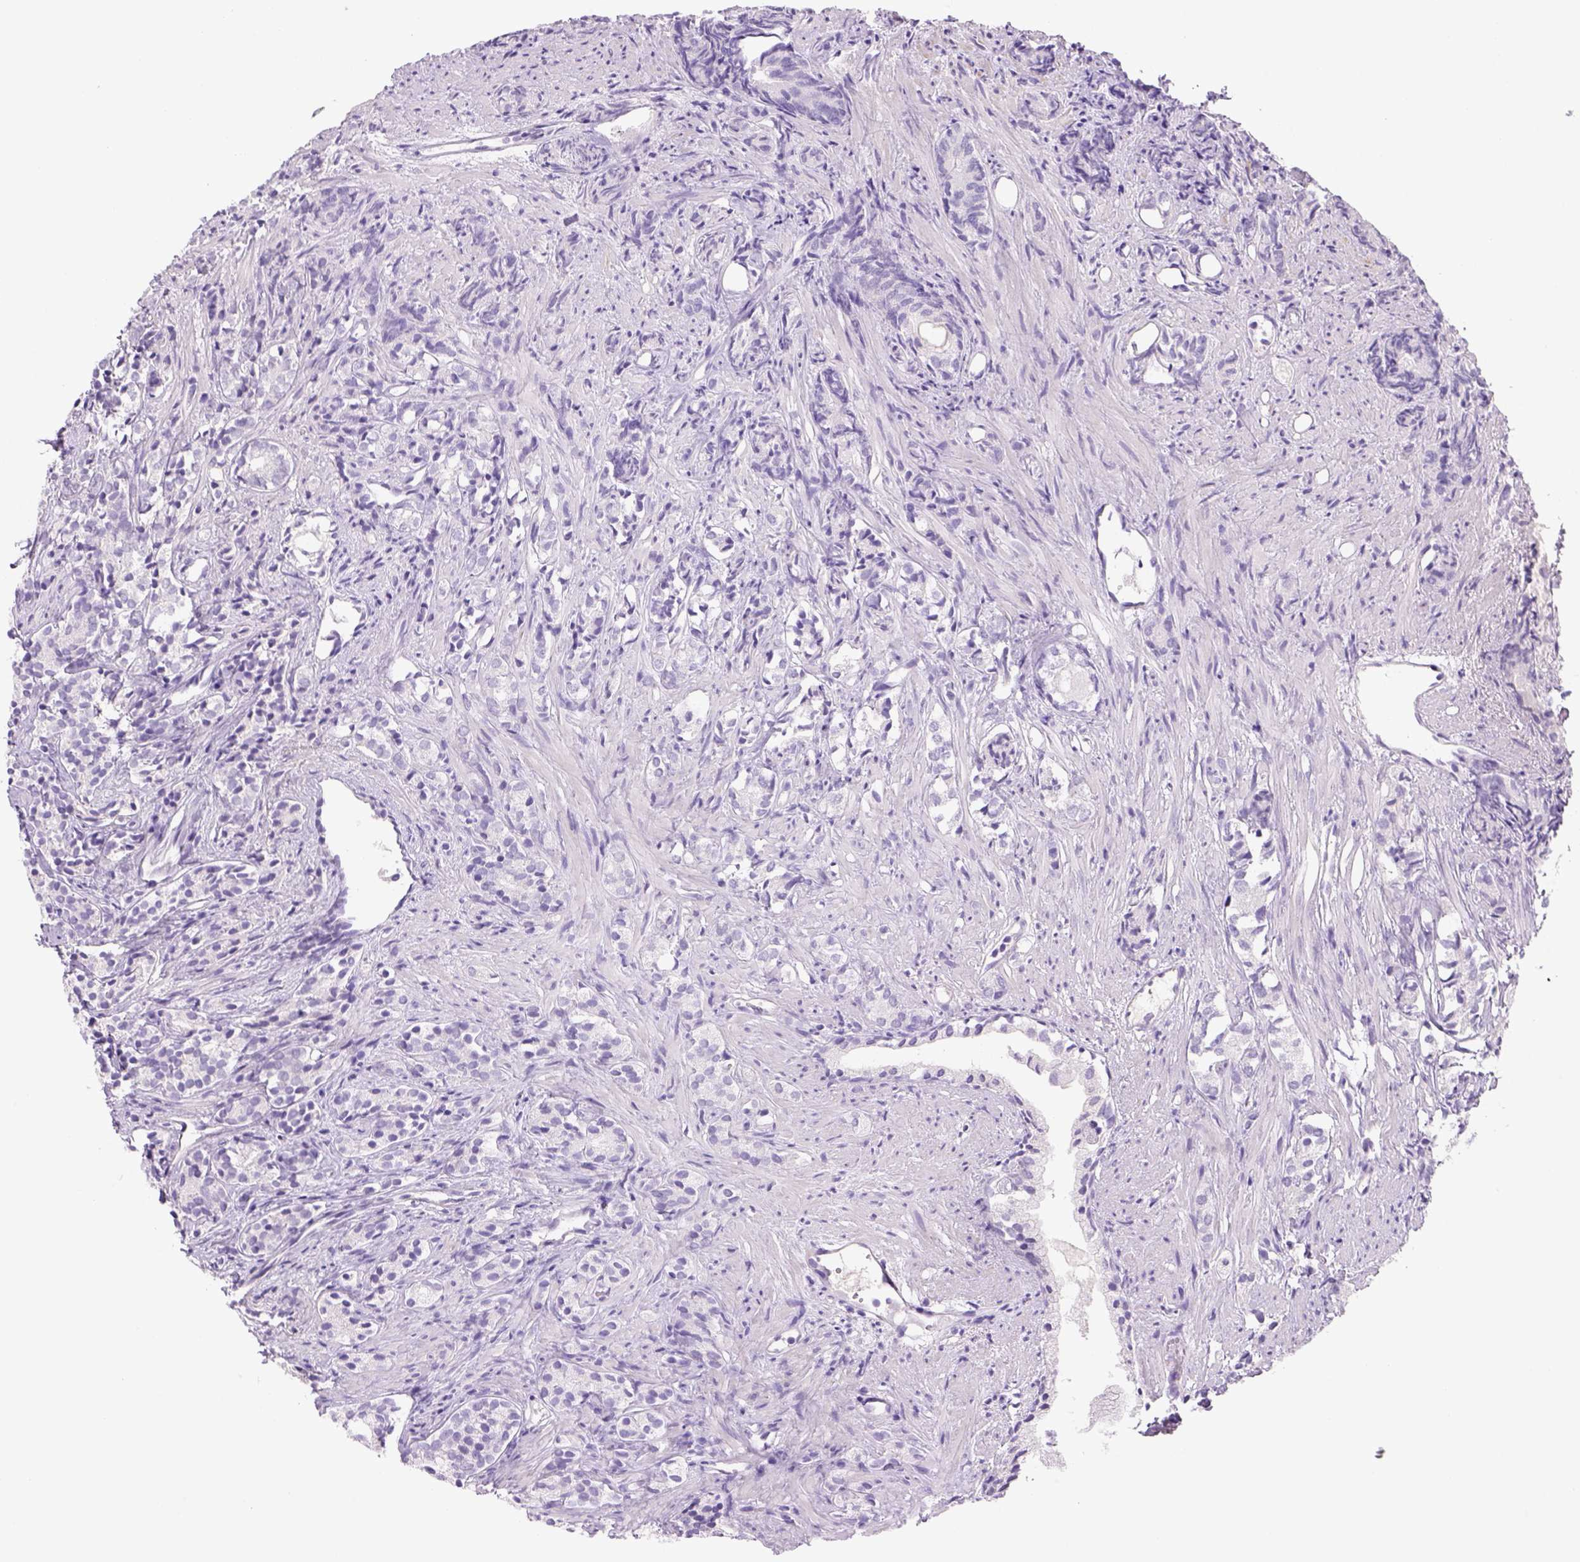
{"staining": {"intensity": "negative", "quantity": "none", "location": "none"}, "tissue": "prostate cancer", "cell_type": "Tumor cells", "image_type": "cancer", "snomed": [{"axis": "morphology", "description": "Adenocarcinoma, High grade"}, {"axis": "topography", "description": "Prostate"}], "caption": "The photomicrograph exhibits no staining of tumor cells in prostate cancer.", "gene": "TENM4", "patient": {"sex": "male", "age": 84}}